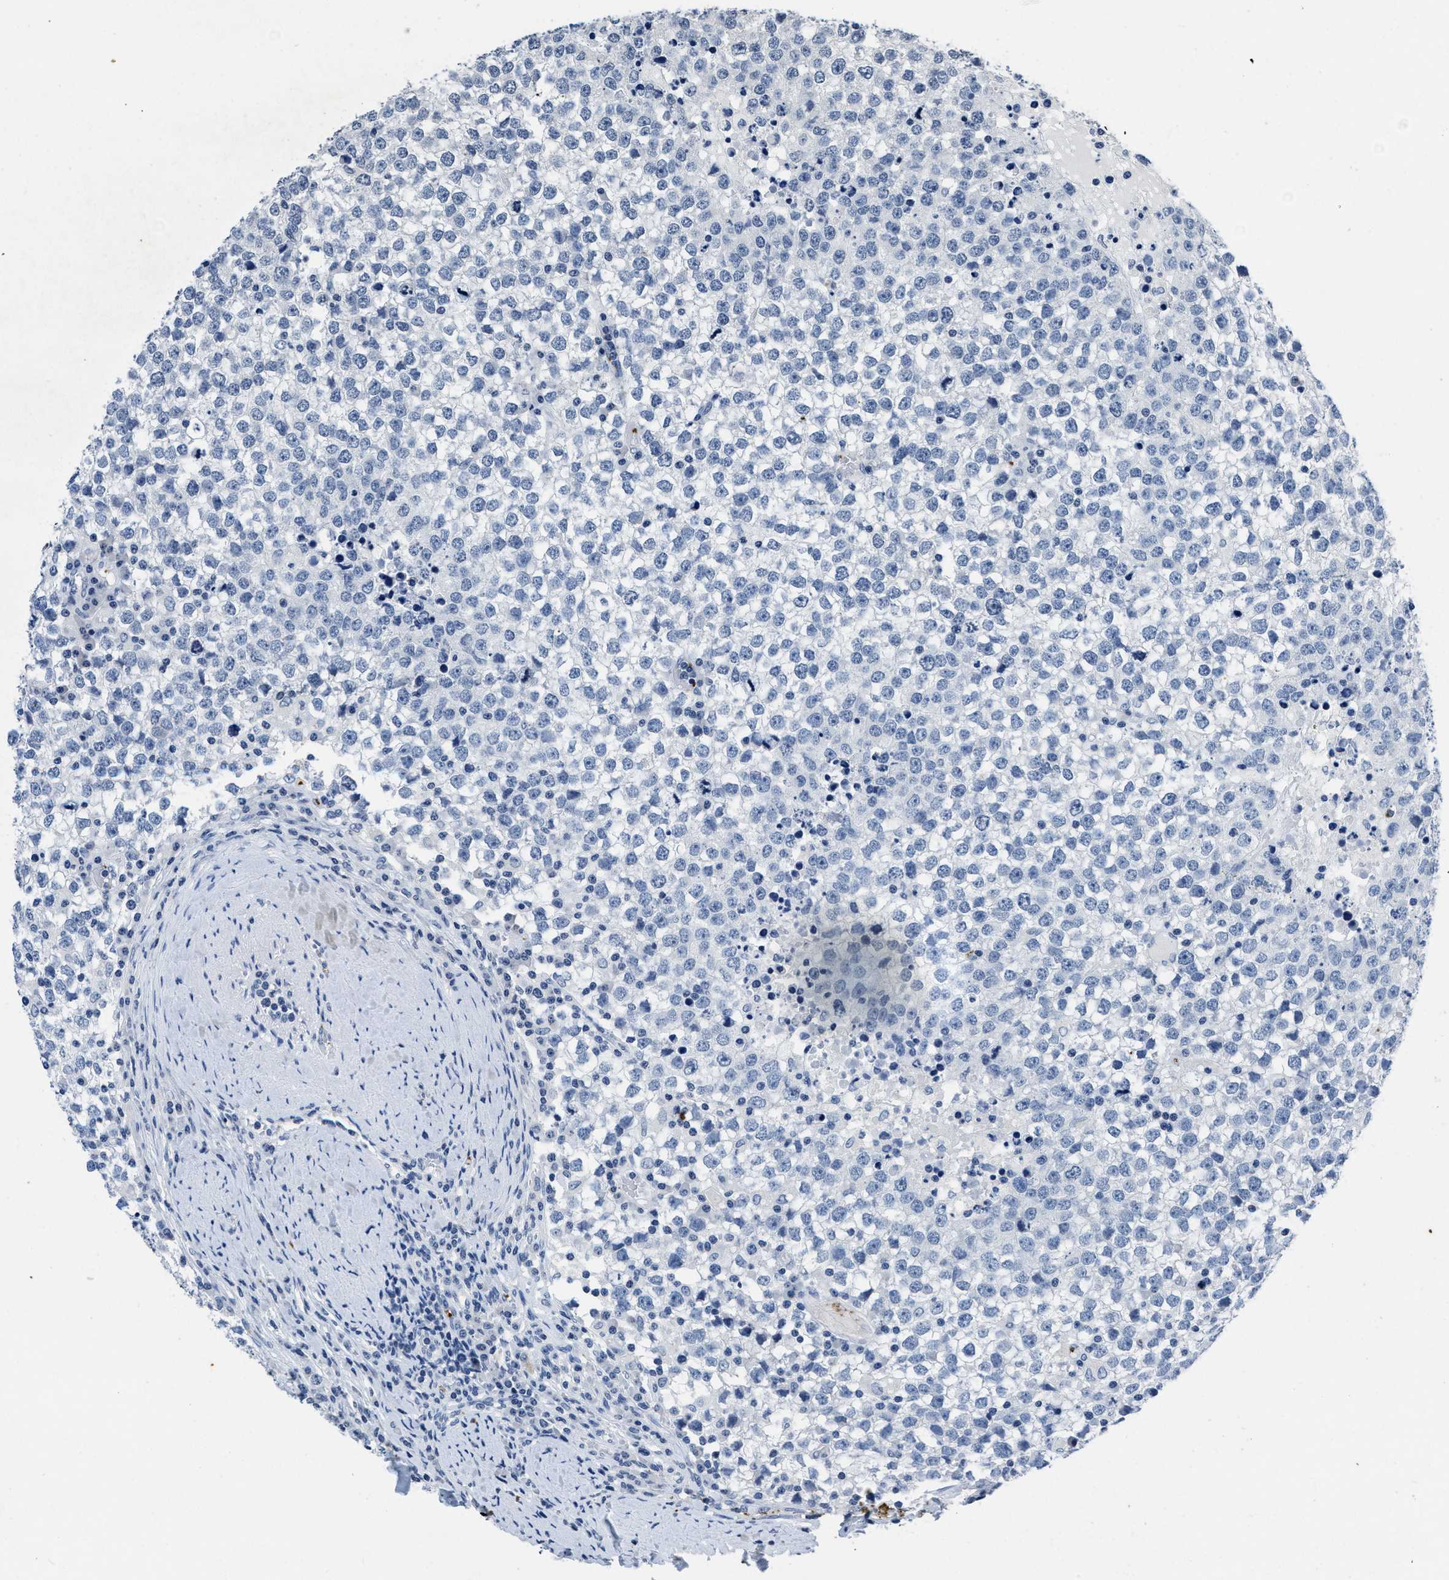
{"staining": {"intensity": "negative", "quantity": "none", "location": "none"}, "tissue": "testis cancer", "cell_type": "Tumor cells", "image_type": "cancer", "snomed": [{"axis": "morphology", "description": "Seminoma, NOS"}, {"axis": "topography", "description": "Testis"}], "caption": "Immunohistochemistry (IHC) image of neoplastic tissue: human testis cancer stained with DAB (3,3'-diaminobenzidine) displays no significant protein positivity in tumor cells.", "gene": "ITGA2B", "patient": {"sex": "male", "age": 65}}